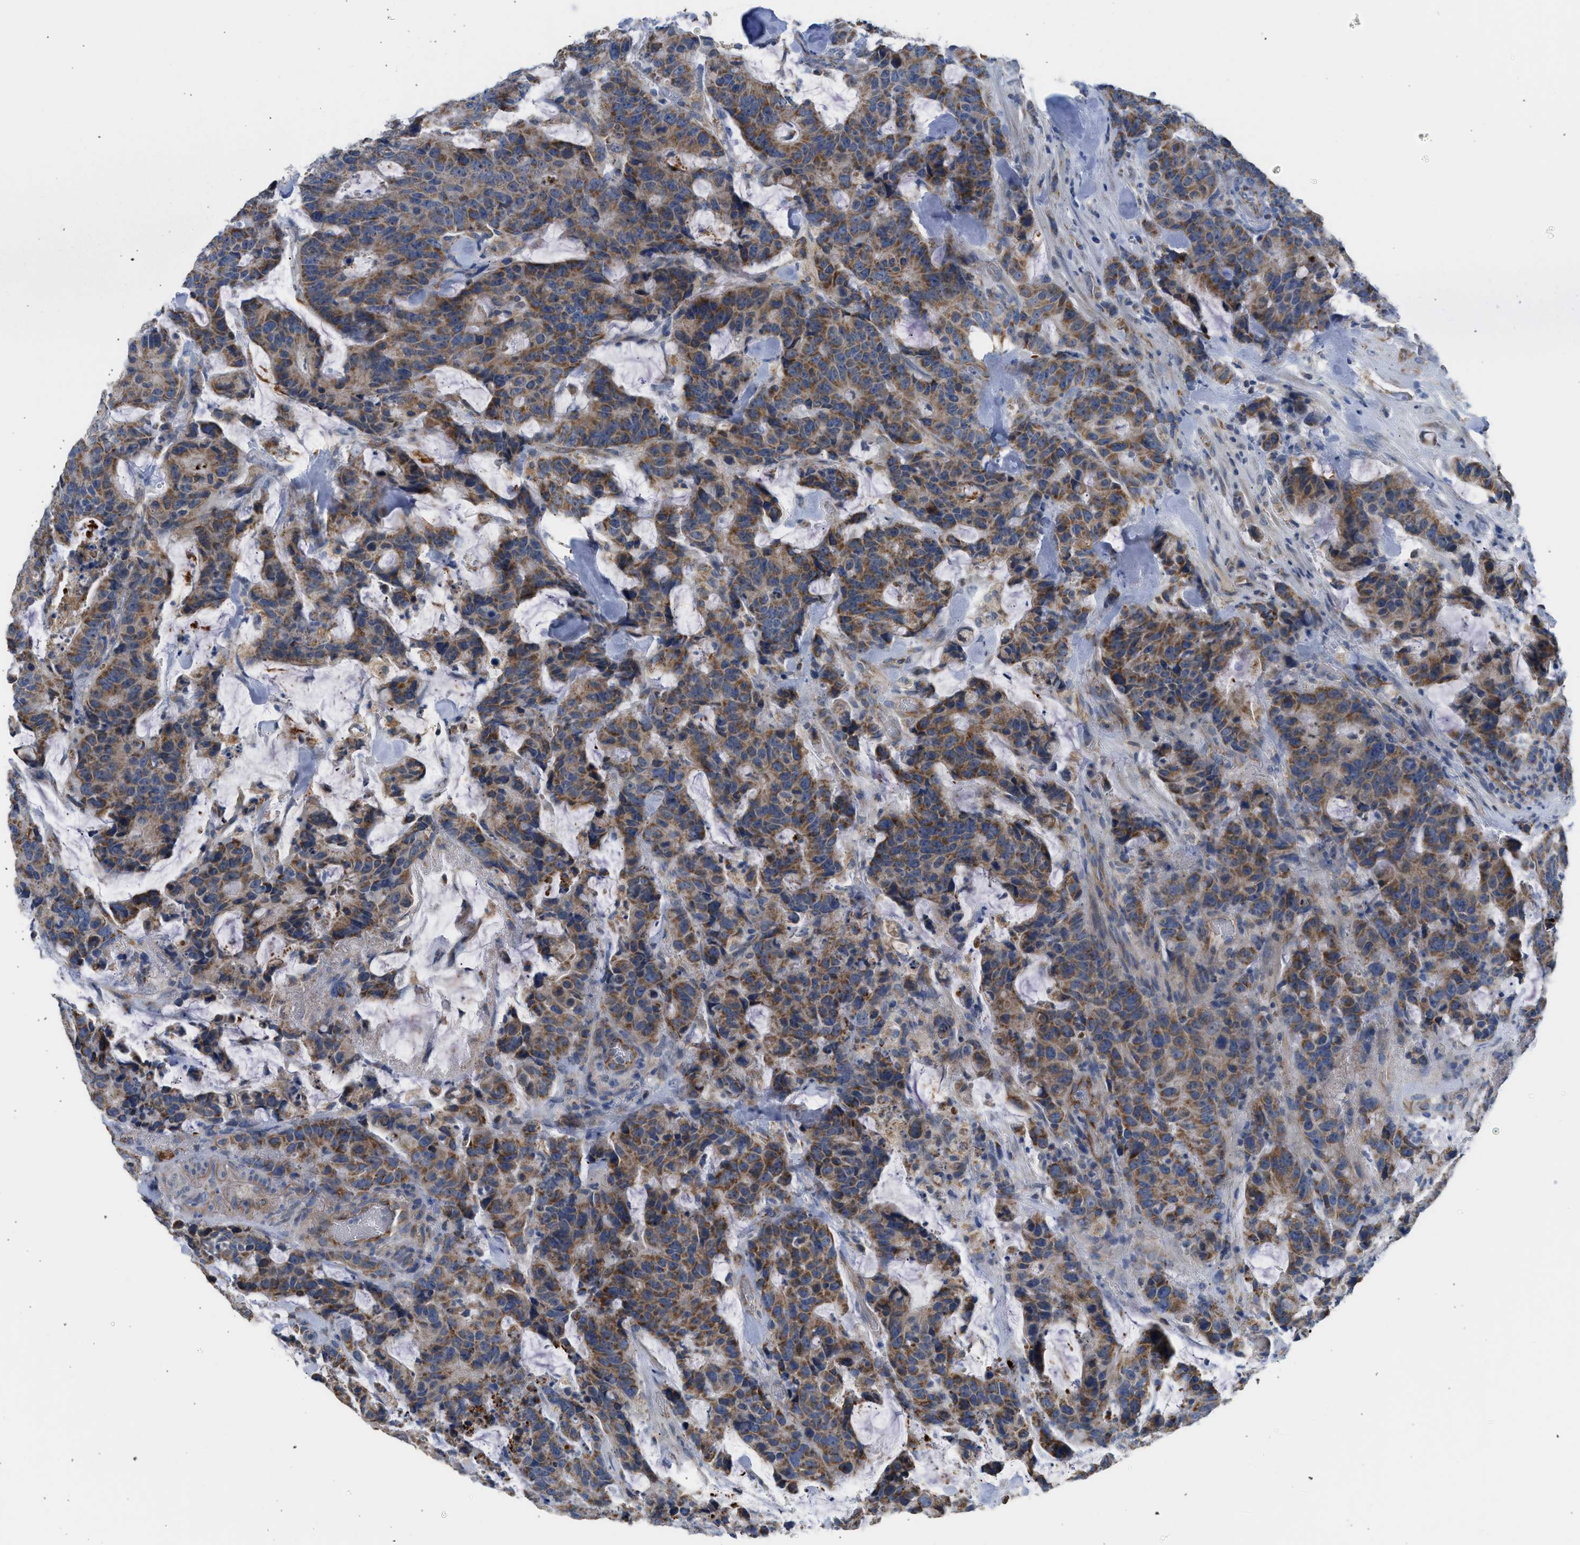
{"staining": {"intensity": "strong", "quantity": "25%-75%", "location": "cytoplasmic/membranous"}, "tissue": "colorectal cancer", "cell_type": "Tumor cells", "image_type": "cancer", "snomed": [{"axis": "morphology", "description": "Adenocarcinoma, NOS"}, {"axis": "topography", "description": "Colon"}], "caption": "Immunohistochemistry of human colorectal adenocarcinoma displays high levels of strong cytoplasmic/membranous staining in approximately 25%-75% of tumor cells.", "gene": "GOT2", "patient": {"sex": "female", "age": 86}}